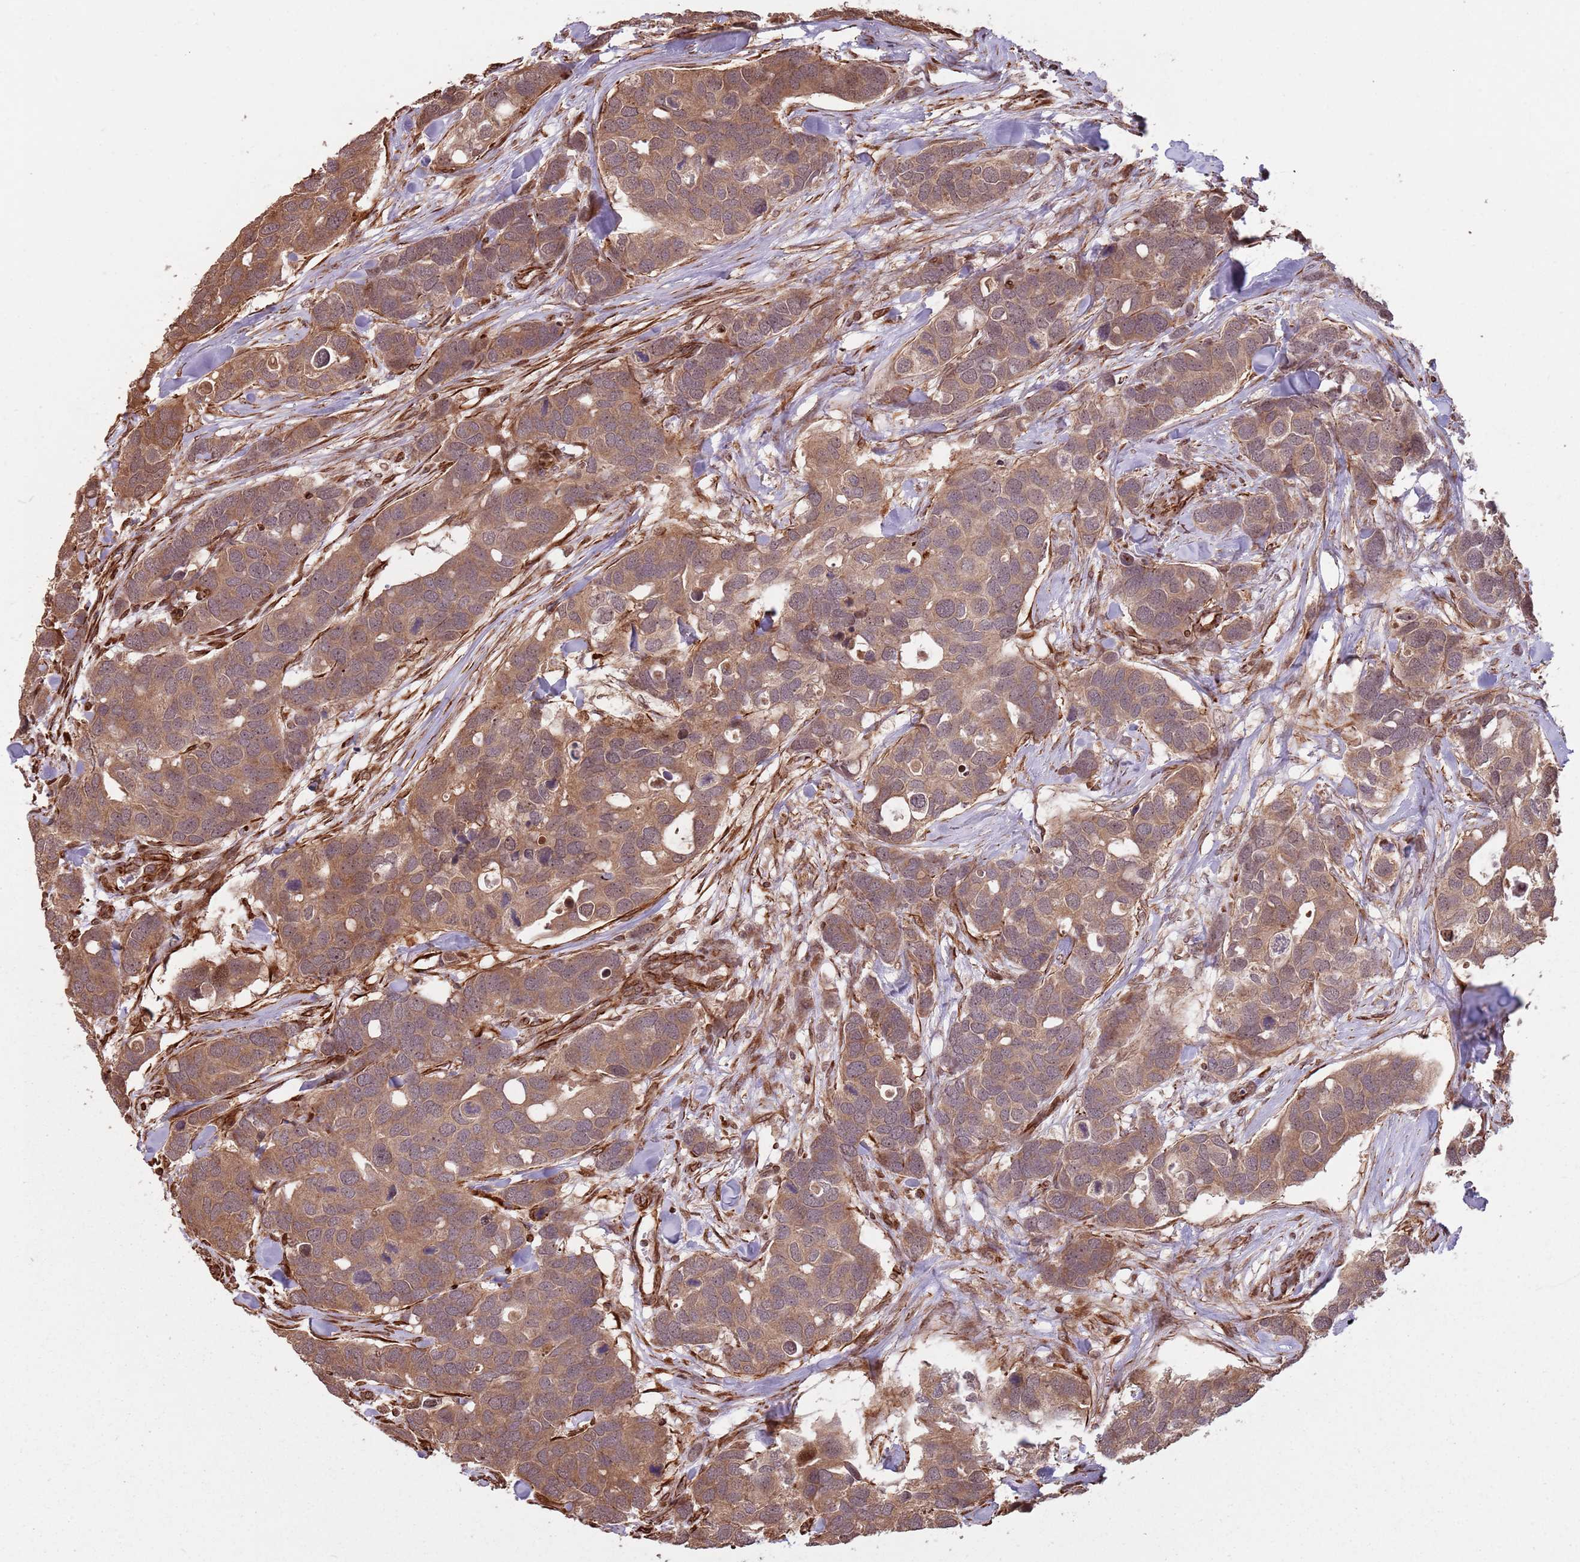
{"staining": {"intensity": "moderate", "quantity": ">75%", "location": "cytoplasmic/membranous,nuclear"}, "tissue": "breast cancer", "cell_type": "Tumor cells", "image_type": "cancer", "snomed": [{"axis": "morphology", "description": "Duct carcinoma"}, {"axis": "topography", "description": "Breast"}], "caption": "Immunohistochemical staining of breast cancer (intraductal carcinoma) exhibits medium levels of moderate cytoplasmic/membranous and nuclear positivity in about >75% of tumor cells.", "gene": "ADAMTS3", "patient": {"sex": "female", "age": 83}}